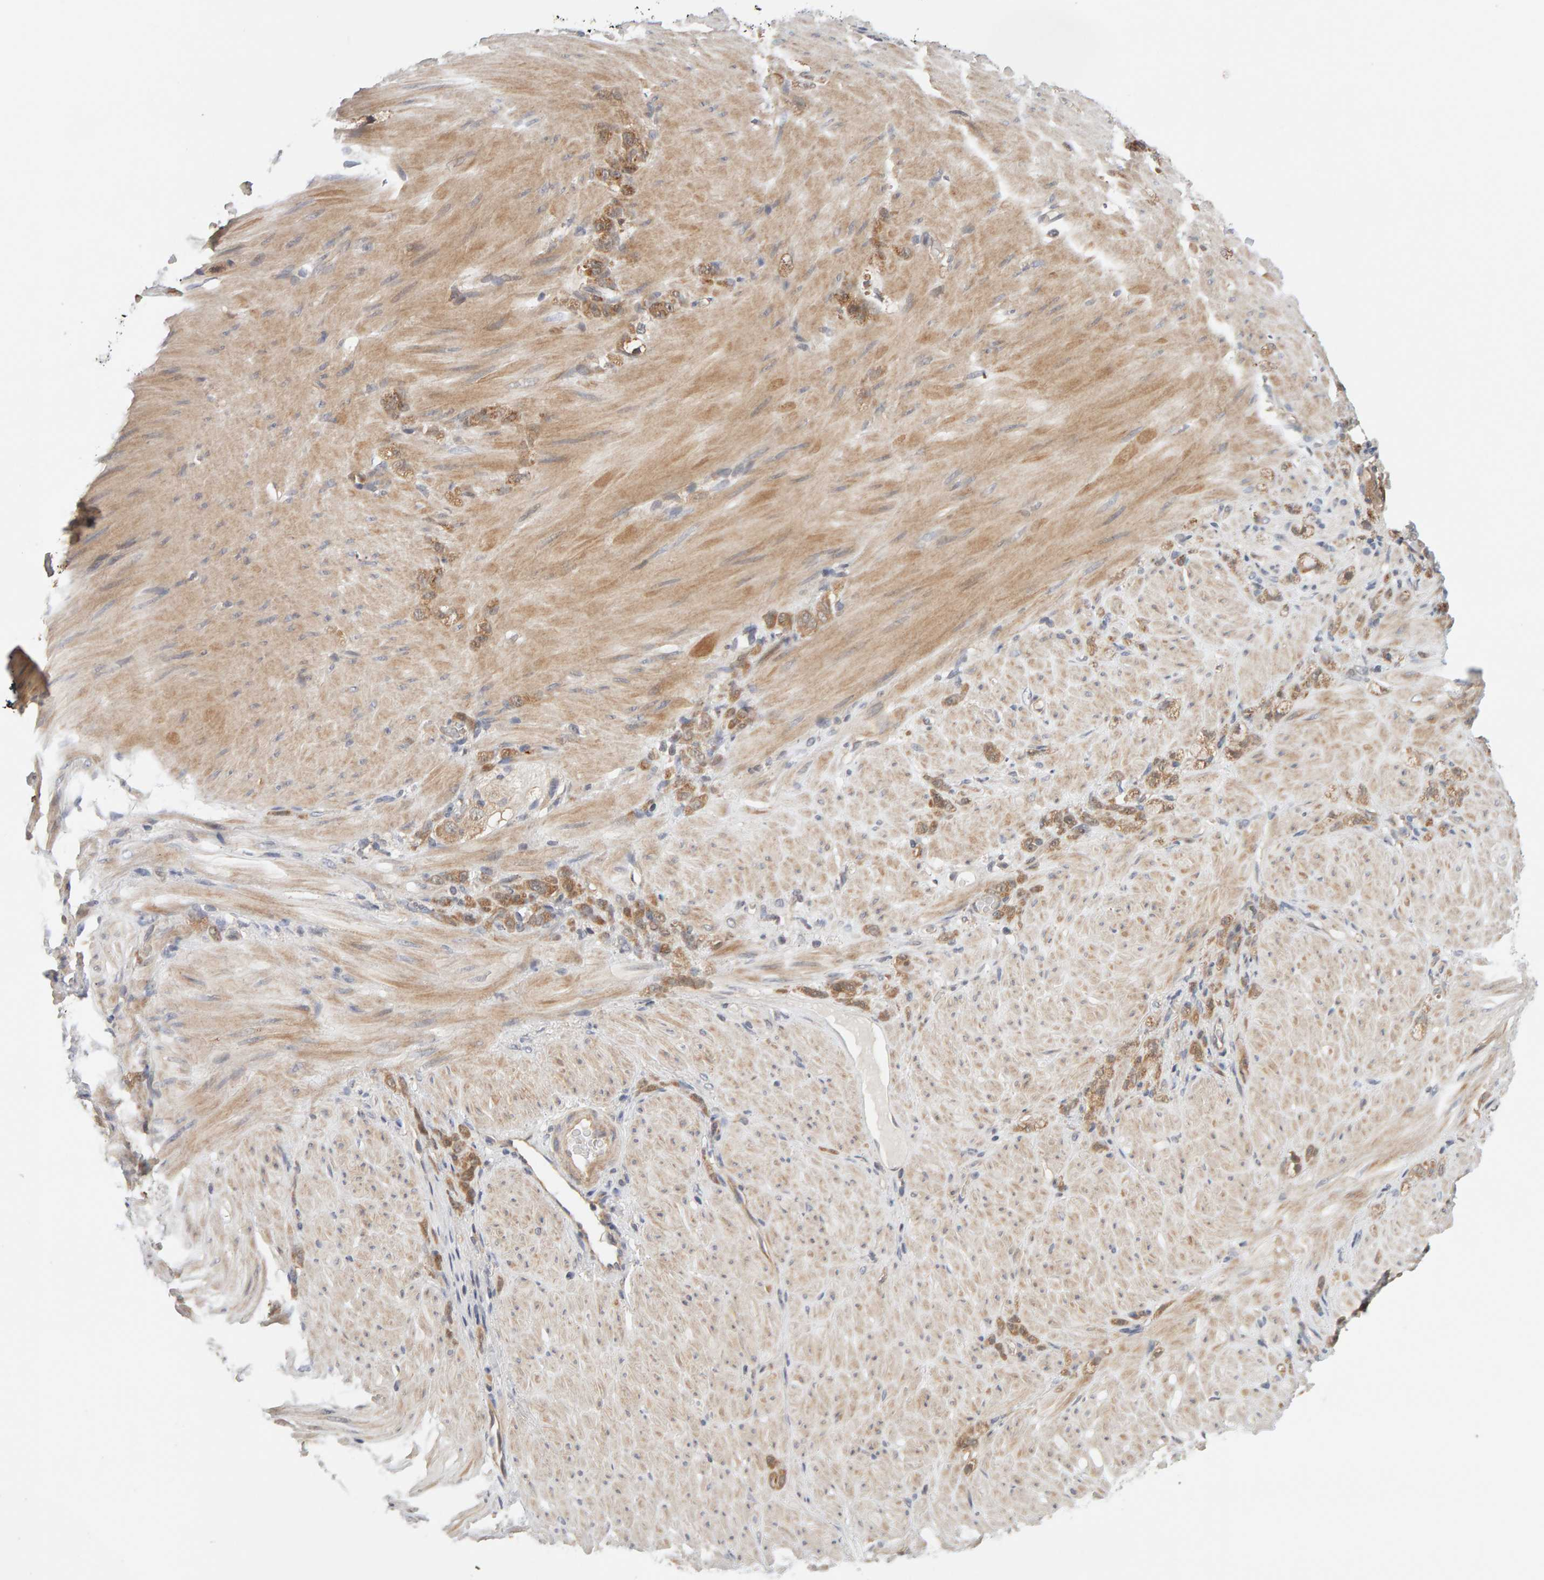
{"staining": {"intensity": "moderate", "quantity": ">75%", "location": "cytoplasmic/membranous"}, "tissue": "stomach cancer", "cell_type": "Tumor cells", "image_type": "cancer", "snomed": [{"axis": "morphology", "description": "Normal tissue, NOS"}, {"axis": "morphology", "description": "Adenocarcinoma, NOS"}, {"axis": "topography", "description": "Stomach"}], "caption": "Adenocarcinoma (stomach) stained with a protein marker demonstrates moderate staining in tumor cells.", "gene": "DNAJC7", "patient": {"sex": "male", "age": 82}}